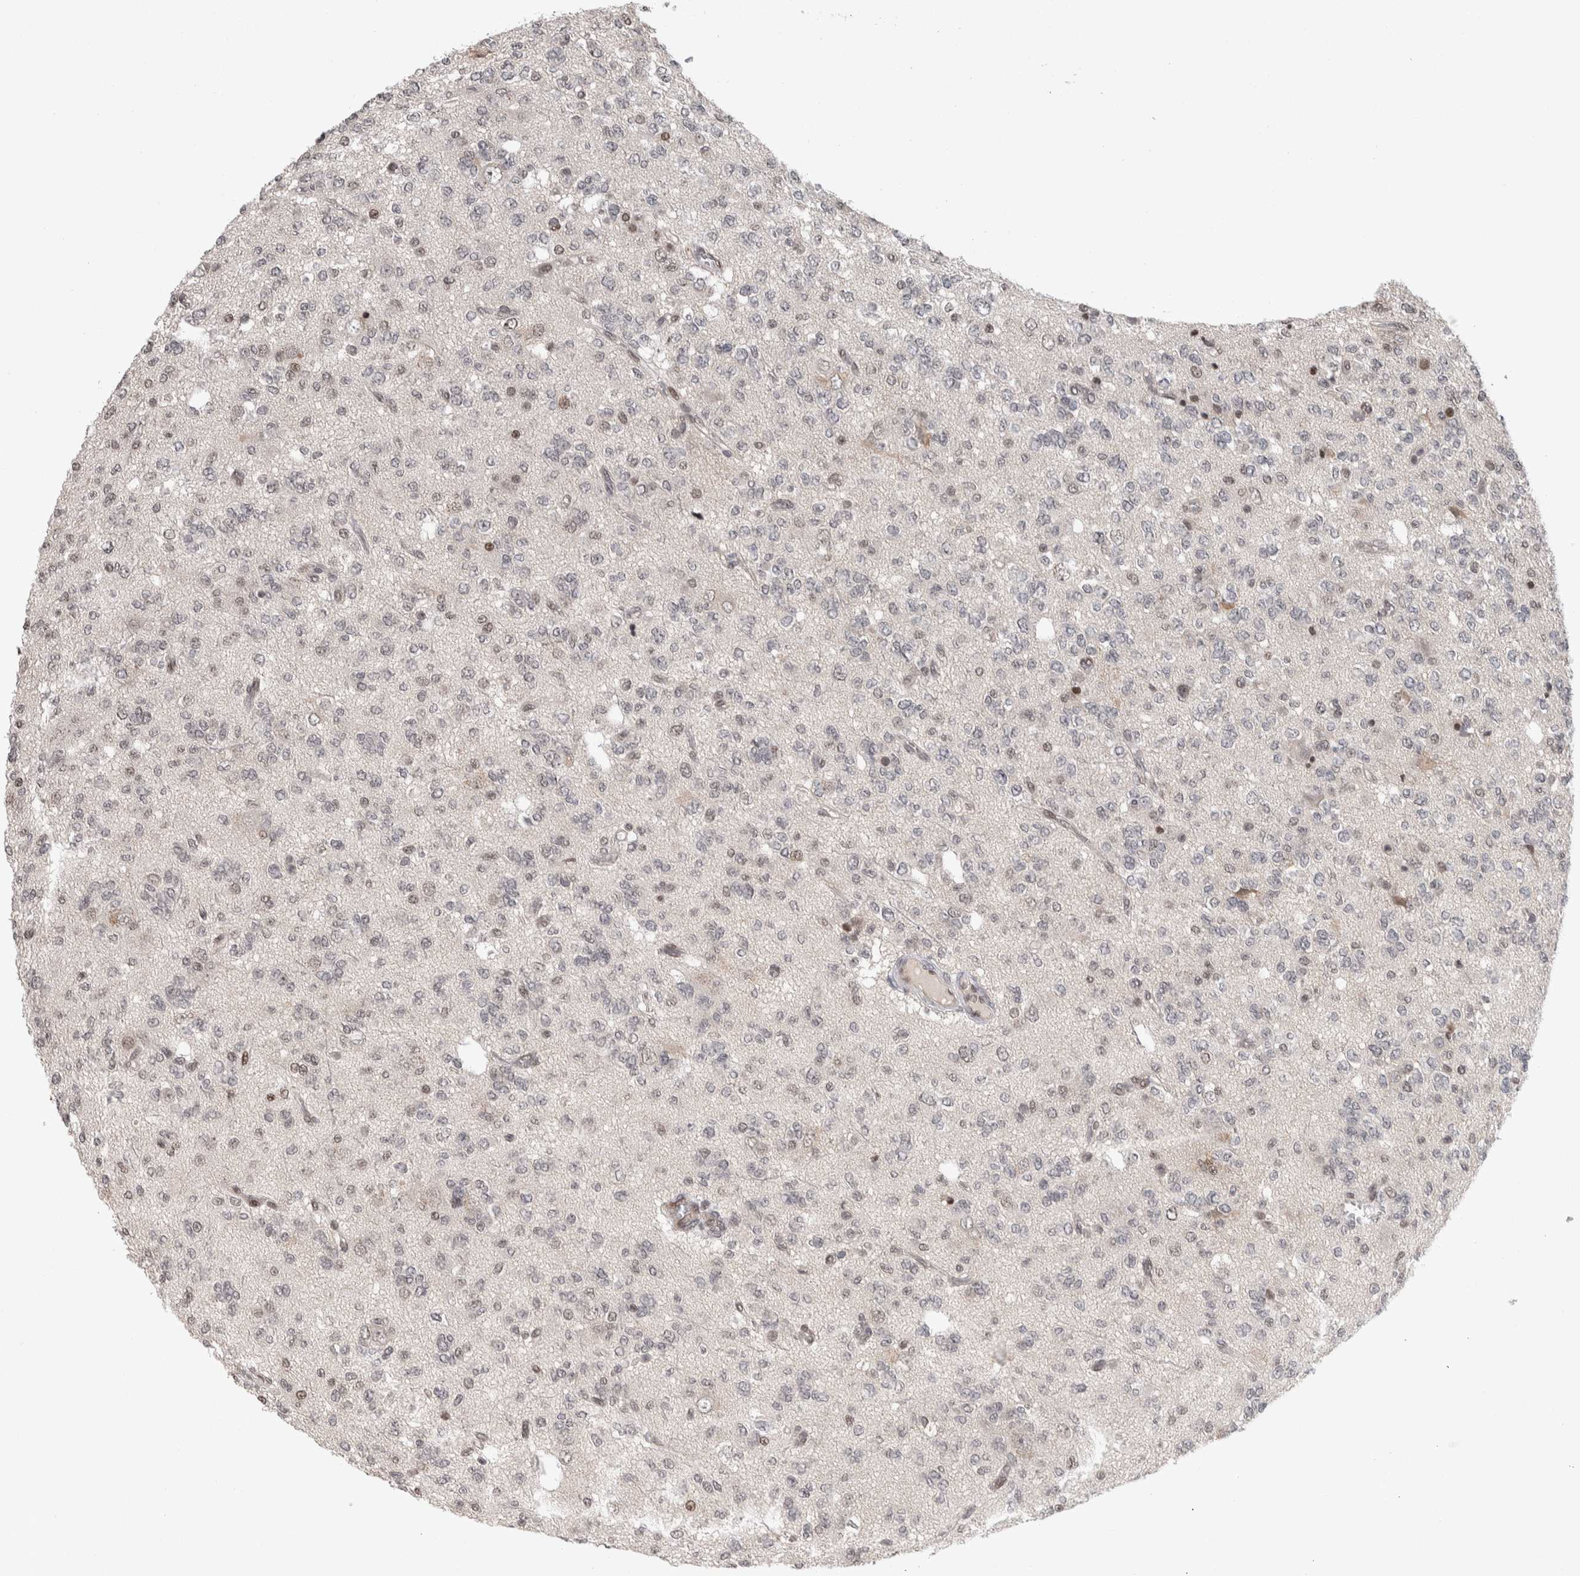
{"staining": {"intensity": "weak", "quantity": "25%-75%", "location": "nuclear"}, "tissue": "glioma", "cell_type": "Tumor cells", "image_type": "cancer", "snomed": [{"axis": "morphology", "description": "Glioma, malignant, Low grade"}, {"axis": "topography", "description": "Brain"}], "caption": "Immunohistochemistry (IHC) photomicrograph of neoplastic tissue: glioma stained using IHC displays low levels of weak protein expression localized specifically in the nuclear of tumor cells, appearing as a nuclear brown color.", "gene": "ZSCAN21", "patient": {"sex": "male", "age": 38}}